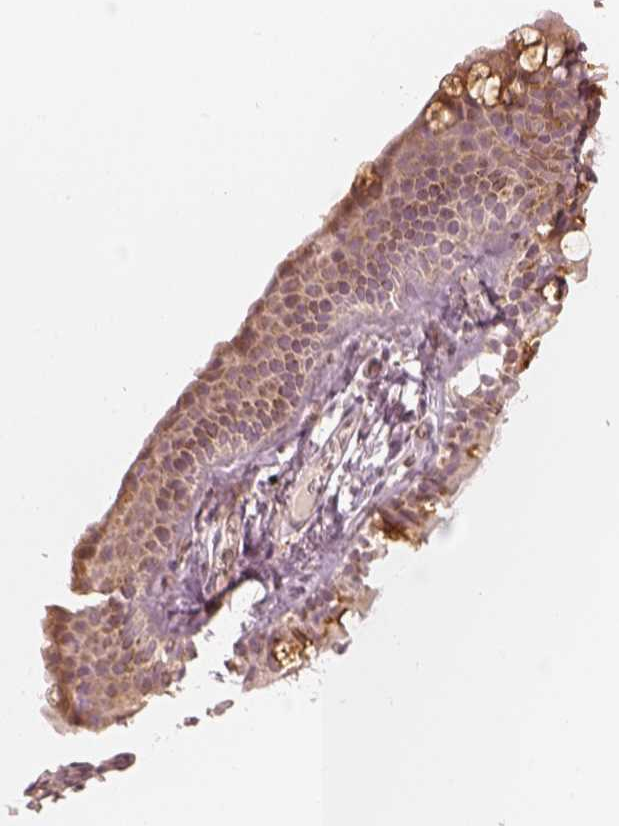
{"staining": {"intensity": "moderate", "quantity": "25%-75%", "location": "cytoplasmic/membranous"}, "tissue": "soft tissue", "cell_type": "Chondrocytes", "image_type": "normal", "snomed": [{"axis": "morphology", "description": "Normal tissue, NOS"}, {"axis": "topography", "description": "Cartilage tissue"}, {"axis": "topography", "description": "Bronchus"}], "caption": "High-magnification brightfield microscopy of normal soft tissue stained with DAB (3,3'-diaminobenzidine) (brown) and counterstained with hematoxylin (blue). chondrocytes exhibit moderate cytoplasmic/membranous positivity is identified in about25%-75% of cells. (DAB IHC with brightfield microscopy, high magnification).", "gene": "GORASP2", "patient": {"sex": "female", "age": 79}}